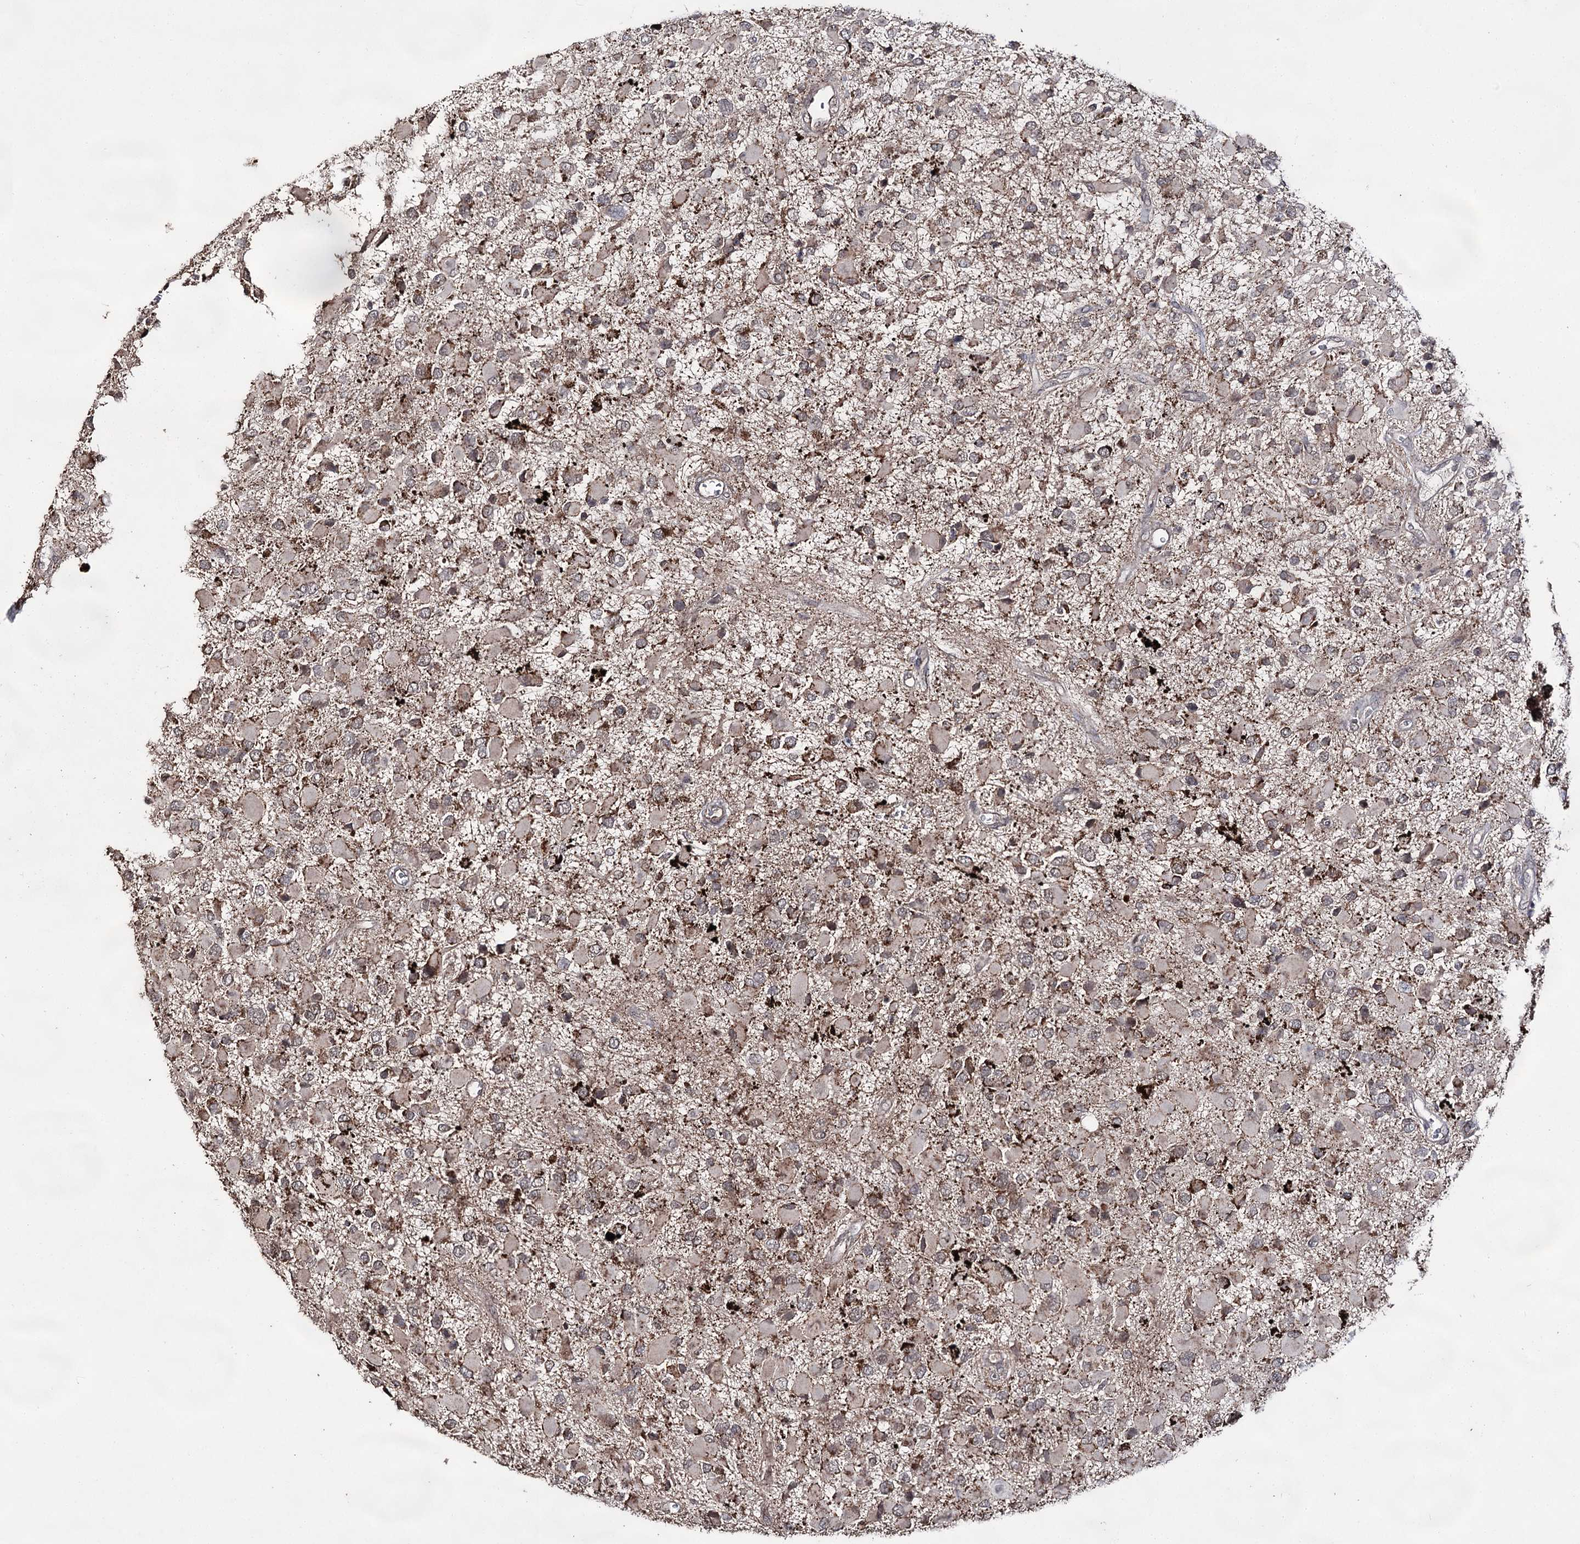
{"staining": {"intensity": "moderate", "quantity": "25%-75%", "location": "cytoplasmic/membranous"}, "tissue": "glioma", "cell_type": "Tumor cells", "image_type": "cancer", "snomed": [{"axis": "morphology", "description": "Glioma, malignant, High grade"}, {"axis": "topography", "description": "Brain"}], "caption": "Brown immunohistochemical staining in human malignant glioma (high-grade) demonstrates moderate cytoplasmic/membranous staining in approximately 25%-75% of tumor cells.", "gene": "ACTR6", "patient": {"sex": "male", "age": 53}}